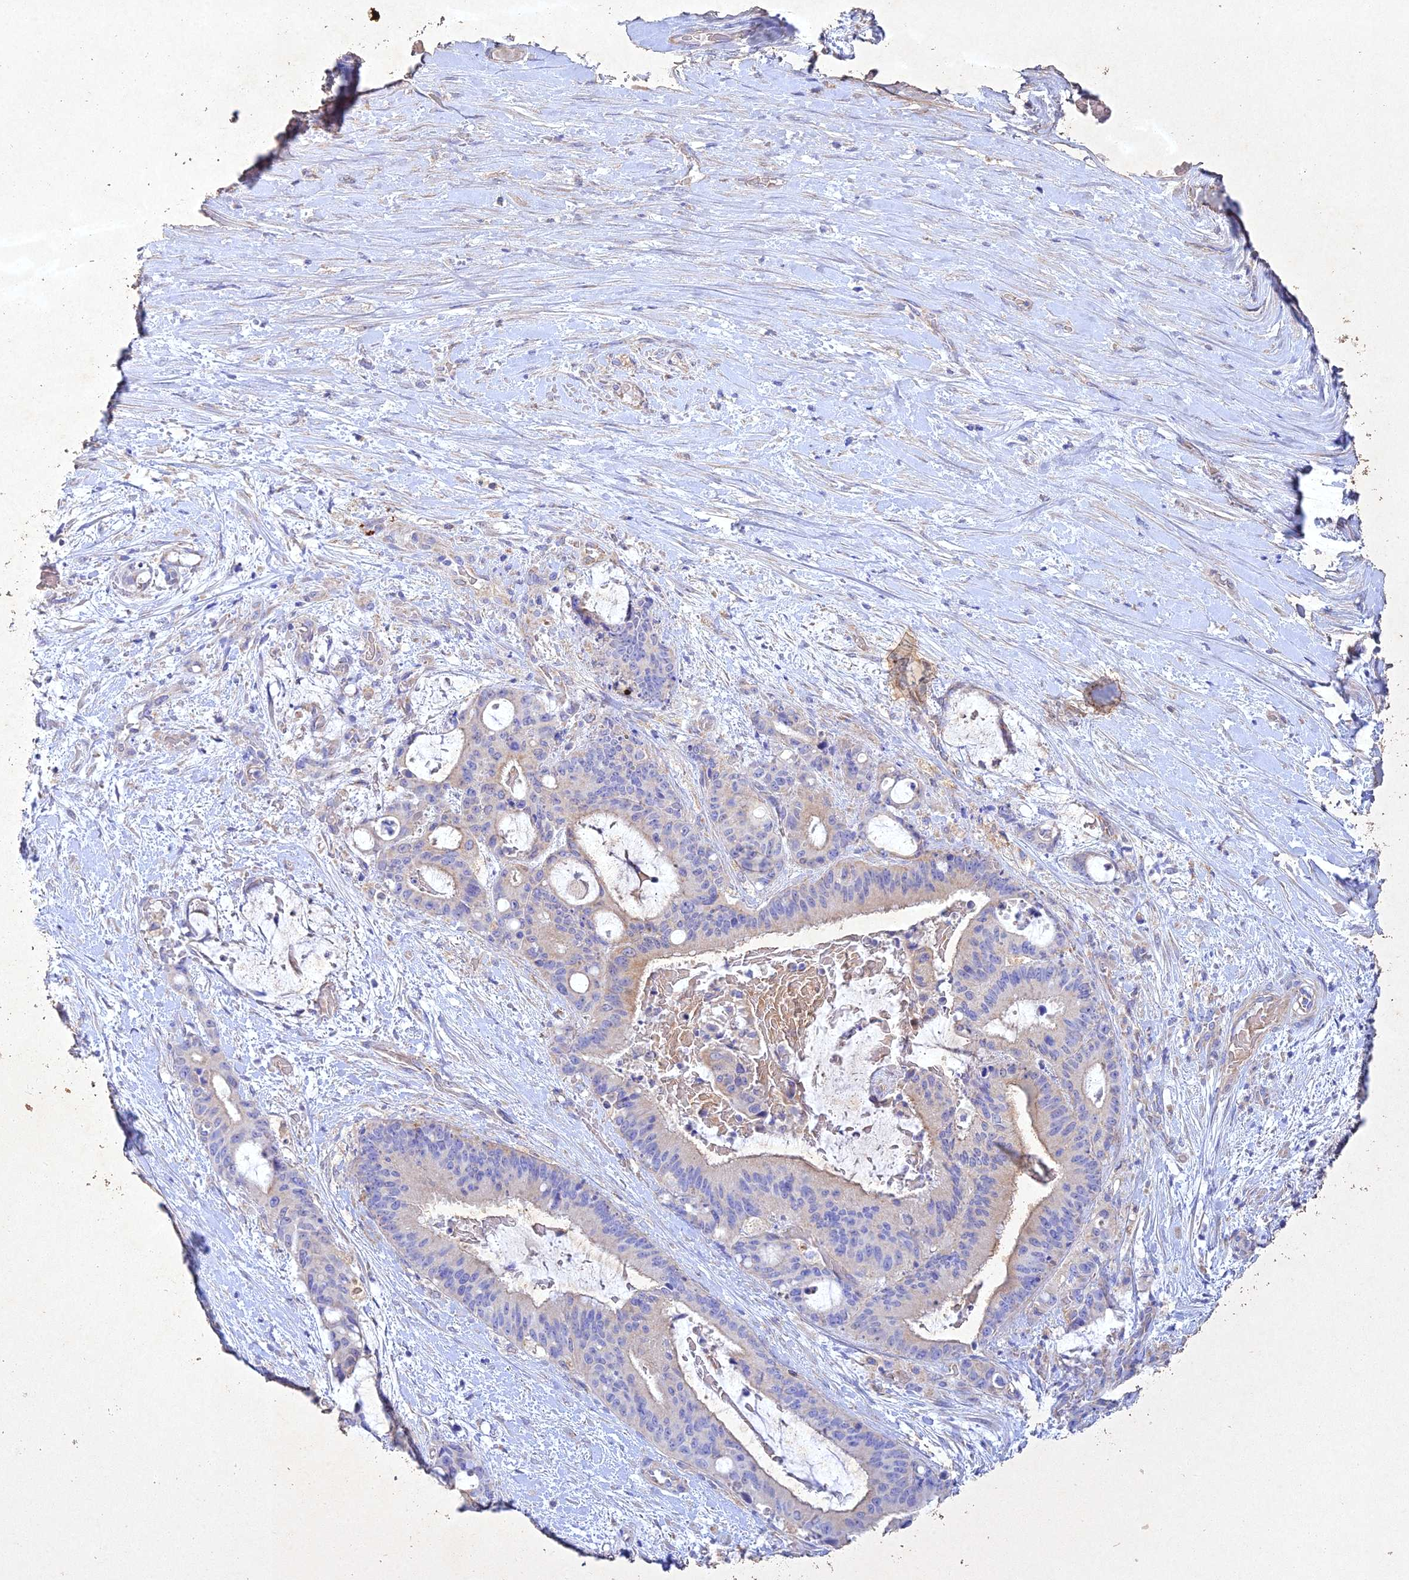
{"staining": {"intensity": "negative", "quantity": "none", "location": "none"}, "tissue": "liver cancer", "cell_type": "Tumor cells", "image_type": "cancer", "snomed": [{"axis": "morphology", "description": "Normal tissue, NOS"}, {"axis": "morphology", "description": "Cholangiocarcinoma"}, {"axis": "topography", "description": "Liver"}, {"axis": "topography", "description": "Peripheral nerve tissue"}], "caption": "An immunohistochemistry (IHC) micrograph of liver cancer is shown. There is no staining in tumor cells of liver cancer.", "gene": "NDUFV1", "patient": {"sex": "female", "age": 73}}